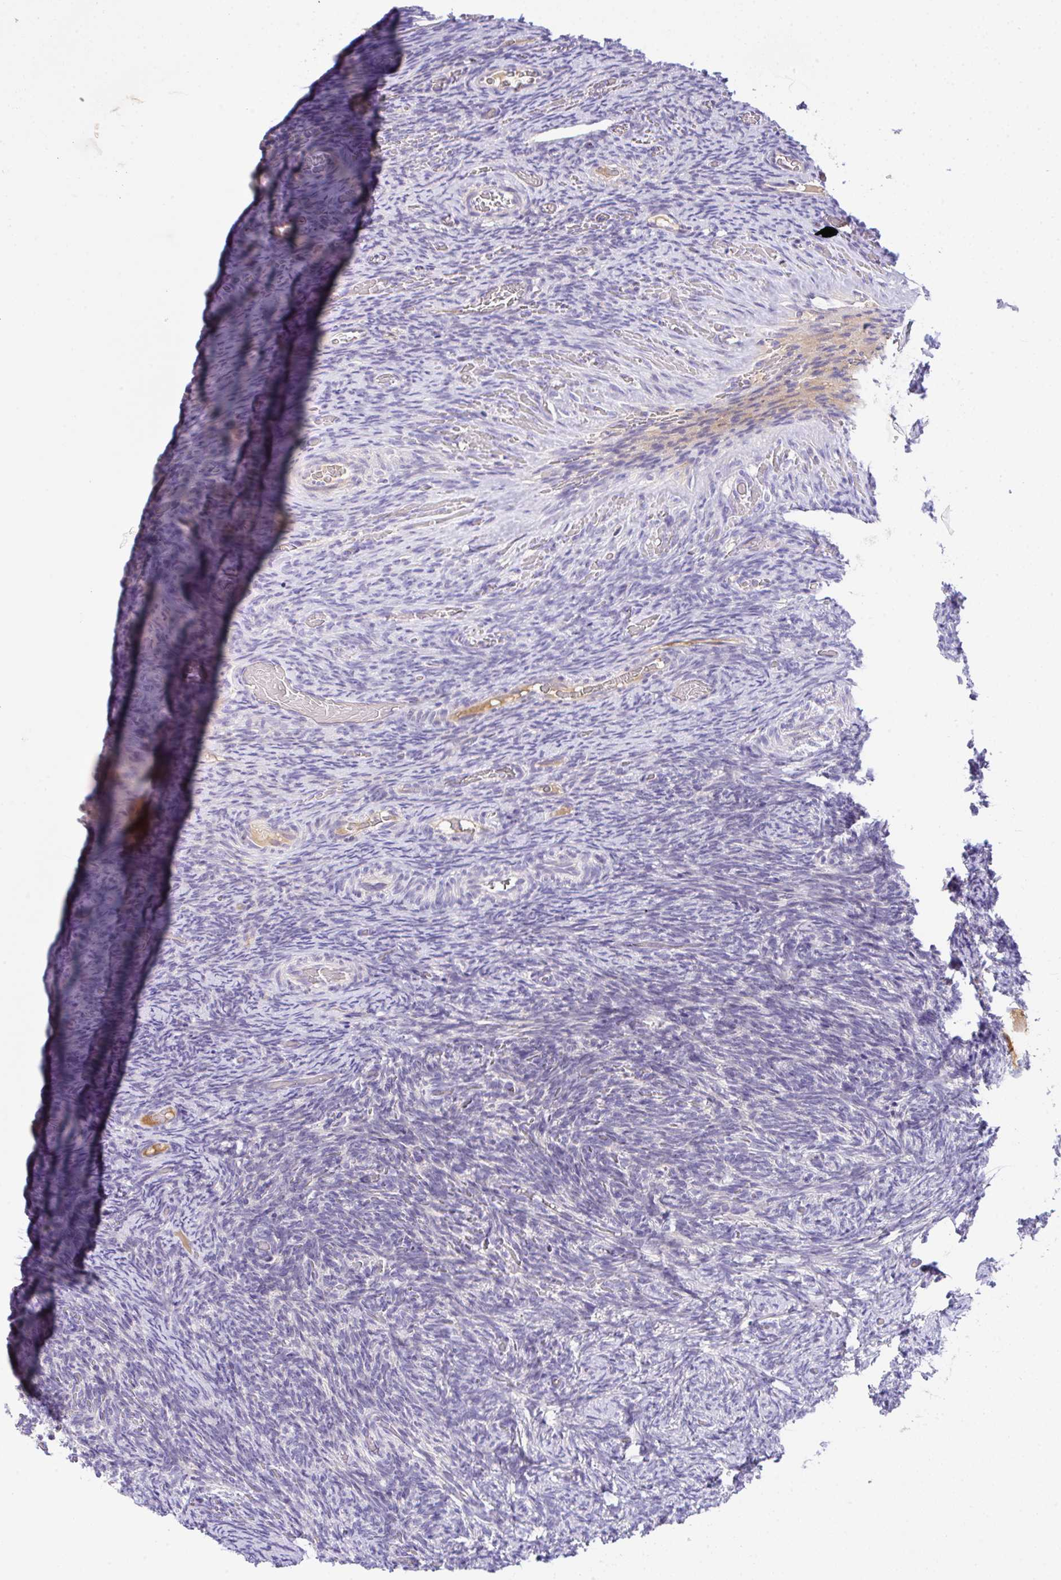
{"staining": {"intensity": "negative", "quantity": "none", "location": "none"}, "tissue": "ovary", "cell_type": "Ovarian stroma cells", "image_type": "normal", "snomed": [{"axis": "morphology", "description": "Normal tissue, NOS"}, {"axis": "topography", "description": "Ovary"}], "caption": "Immunohistochemistry (IHC) histopathology image of unremarkable human ovary stained for a protein (brown), which reveals no staining in ovarian stroma cells.", "gene": "SERPINE3", "patient": {"sex": "female", "age": 34}}